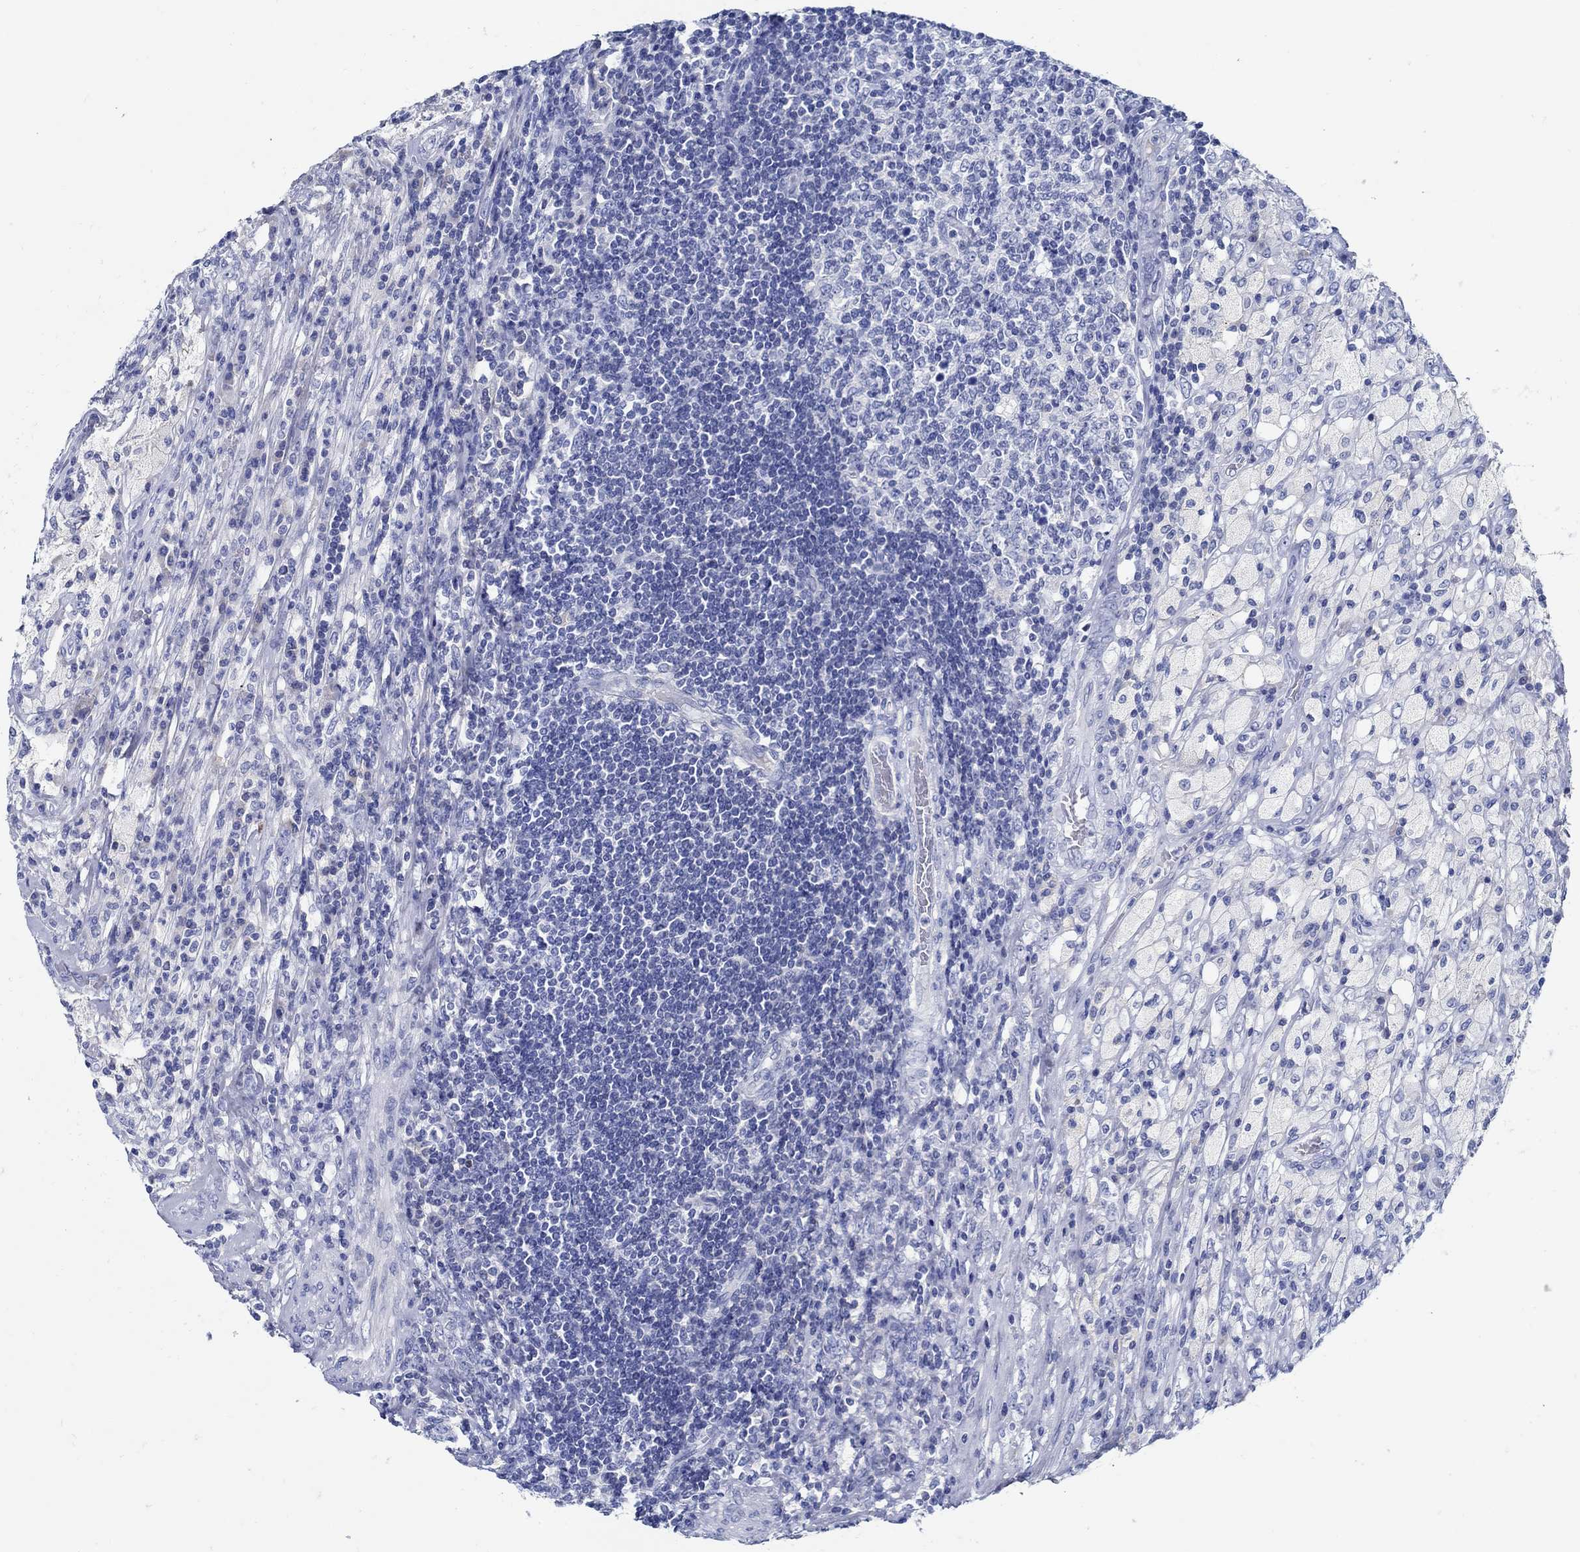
{"staining": {"intensity": "negative", "quantity": "none", "location": "none"}, "tissue": "testis cancer", "cell_type": "Tumor cells", "image_type": "cancer", "snomed": [{"axis": "morphology", "description": "Necrosis, NOS"}, {"axis": "morphology", "description": "Carcinoma, Embryonal, NOS"}, {"axis": "topography", "description": "Testis"}], "caption": "Immunohistochemistry micrograph of neoplastic tissue: human testis cancer (embryonal carcinoma) stained with DAB (3,3'-diaminobenzidine) exhibits no significant protein staining in tumor cells.", "gene": "PAX9", "patient": {"sex": "male", "age": 19}}